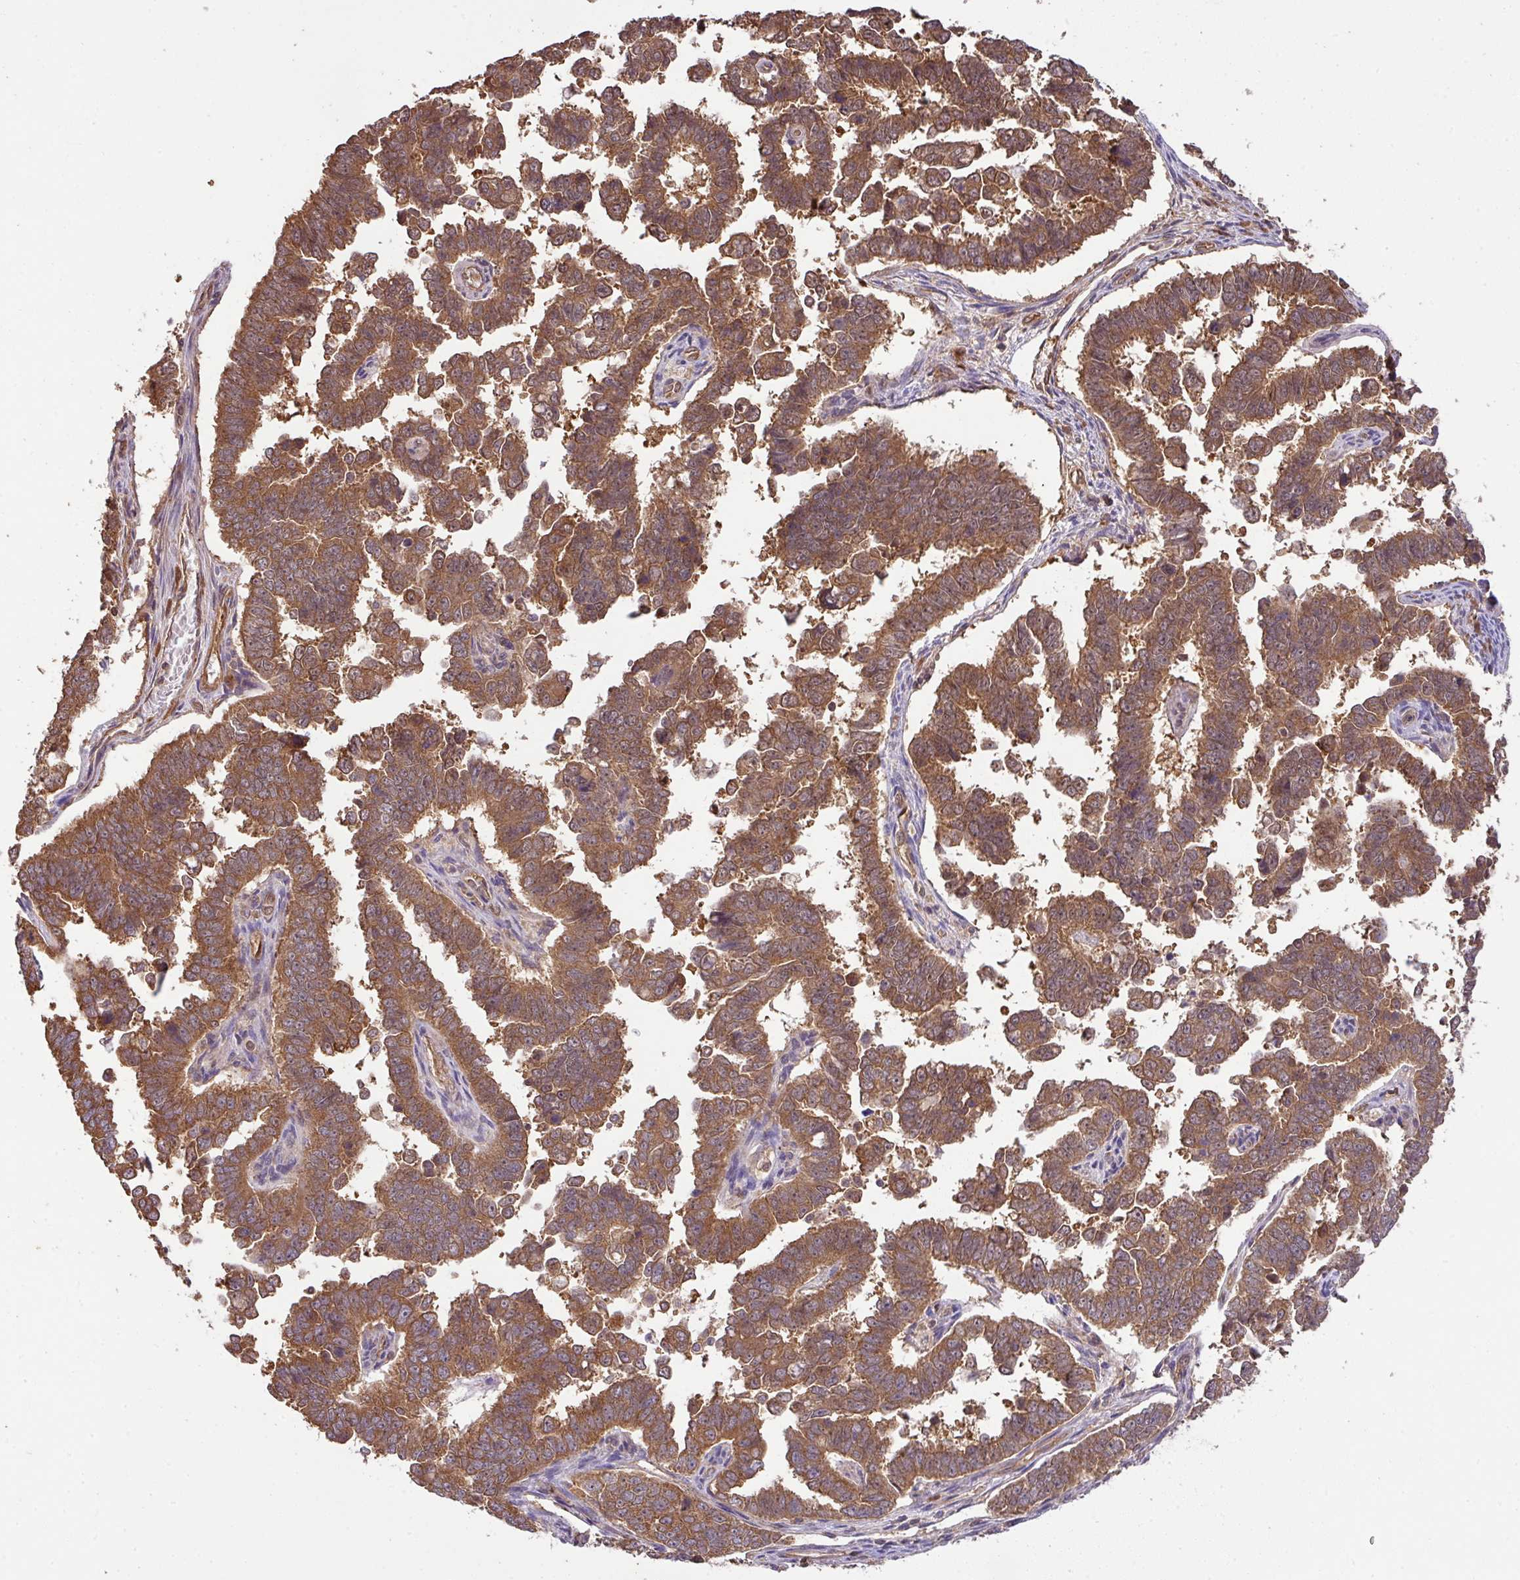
{"staining": {"intensity": "moderate", "quantity": ">75%", "location": "cytoplasmic/membranous"}, "tissue": "endometrial cancer", "cell_type": "Tumor cells", "image_type": "cancer", "snomed": [{"axis": "morphology", "description": "Adenocarcinoma, NOS"}, {"axis": "topography", "description": "Endometrium"}], "caption": "Endometrial cancer (adenocarcinoma) stained for a protein reveals moderate cytoplasmic/membranous positivity in tumor cells.", "gene": "GSPT1", "patient": {"sex": "female", "age": 75}}